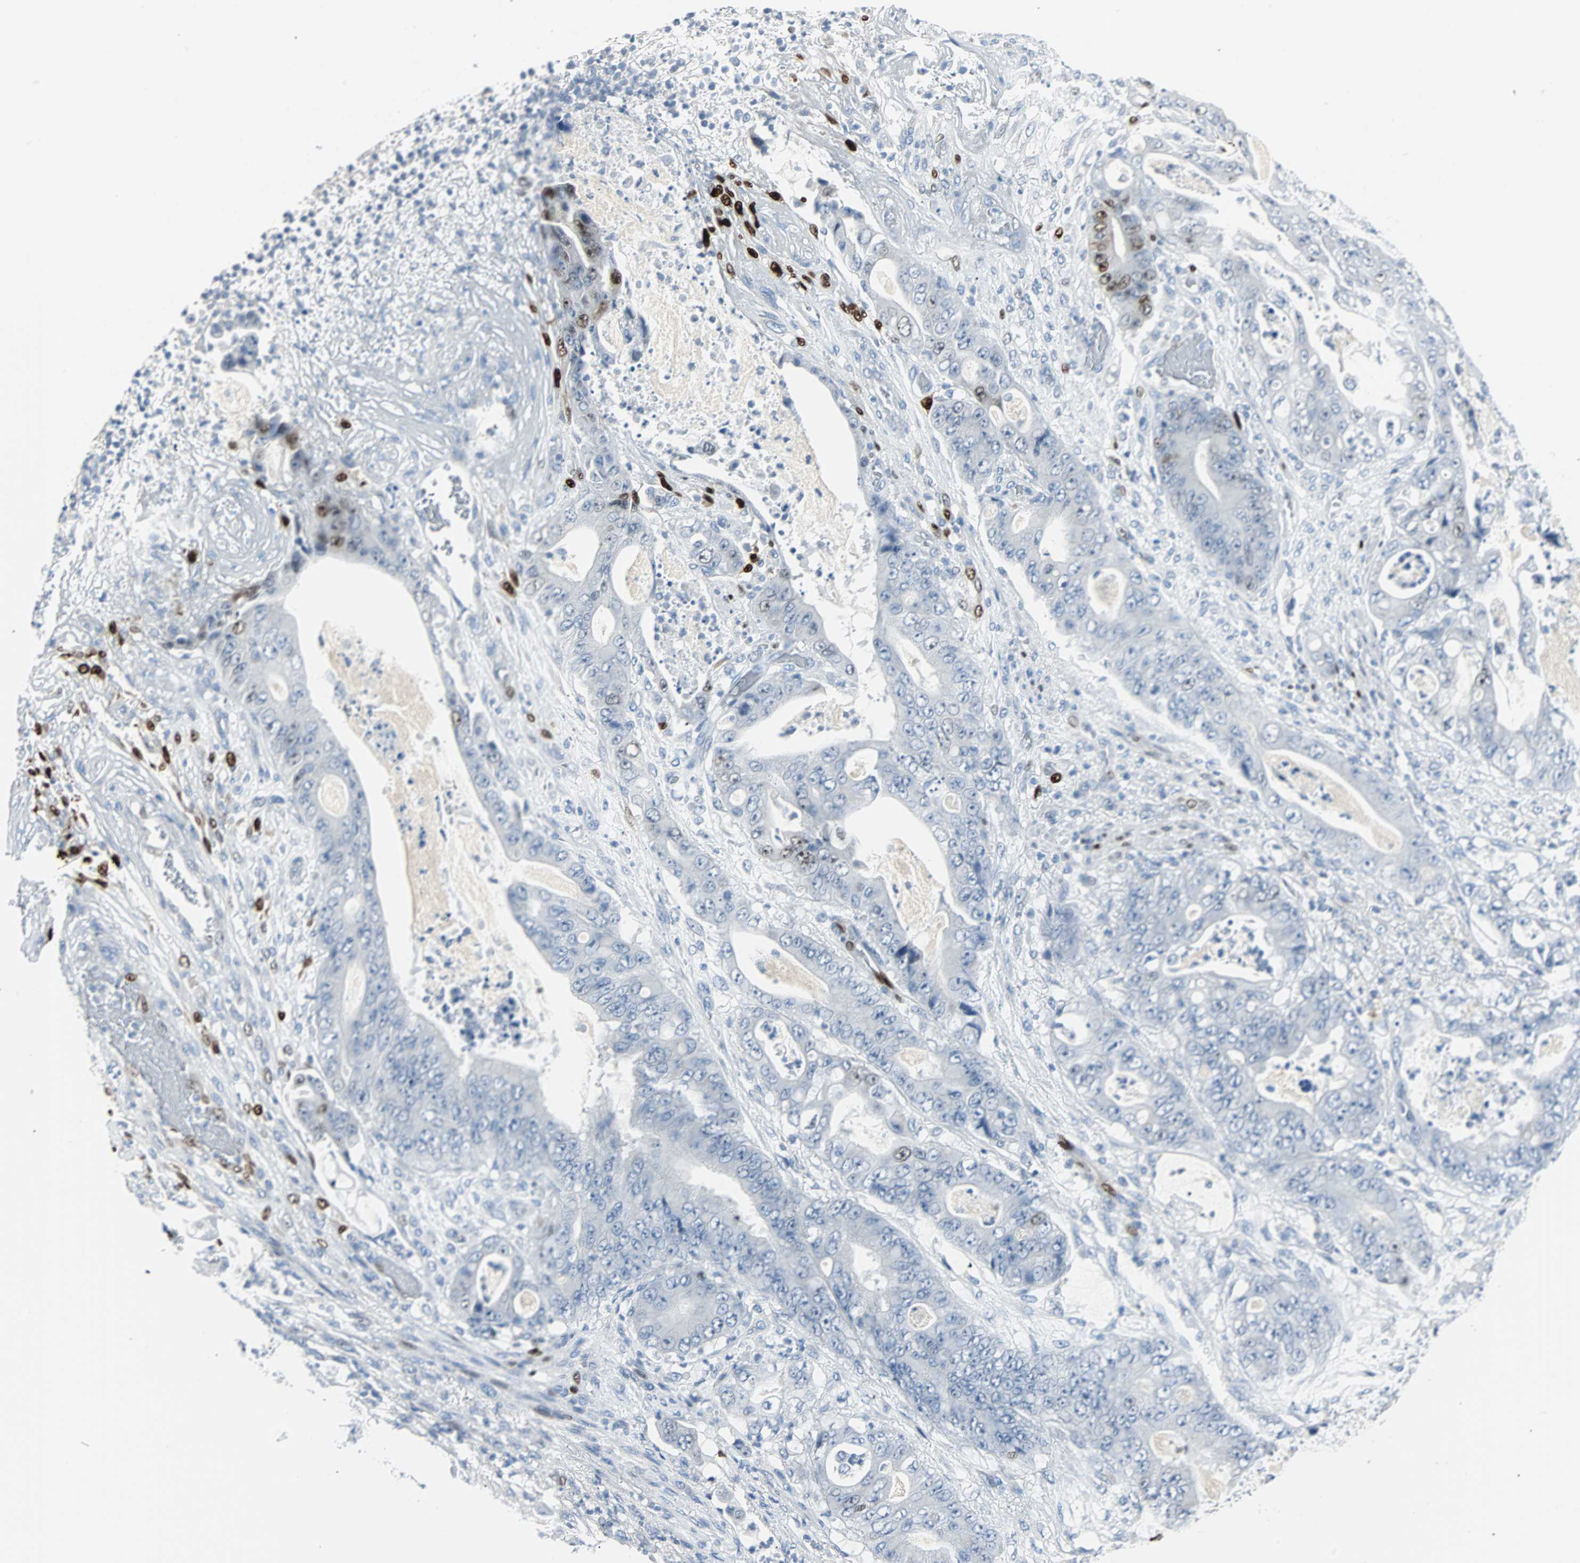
{"staining": {"intensity": "strong", "quantity": "<25%", "location": "nuclear"}, "tissue": "stomach cancer", "cell_type": "Tumor cells", "image_type": "cancer", "snomed": [{"axis": "morphology", "description": "Adenocarcinoma, NOS"}, {"axis": "topography", "description": "Stomach"}], "caption": "There is medium levels of strong nuclear positivity in tumor cells of stomach adenocarcinoma, as demonstrated by immunohistochemical staining (brown color).", "gene": "IL33", "patient": {"sex": "female", "age": 73}}